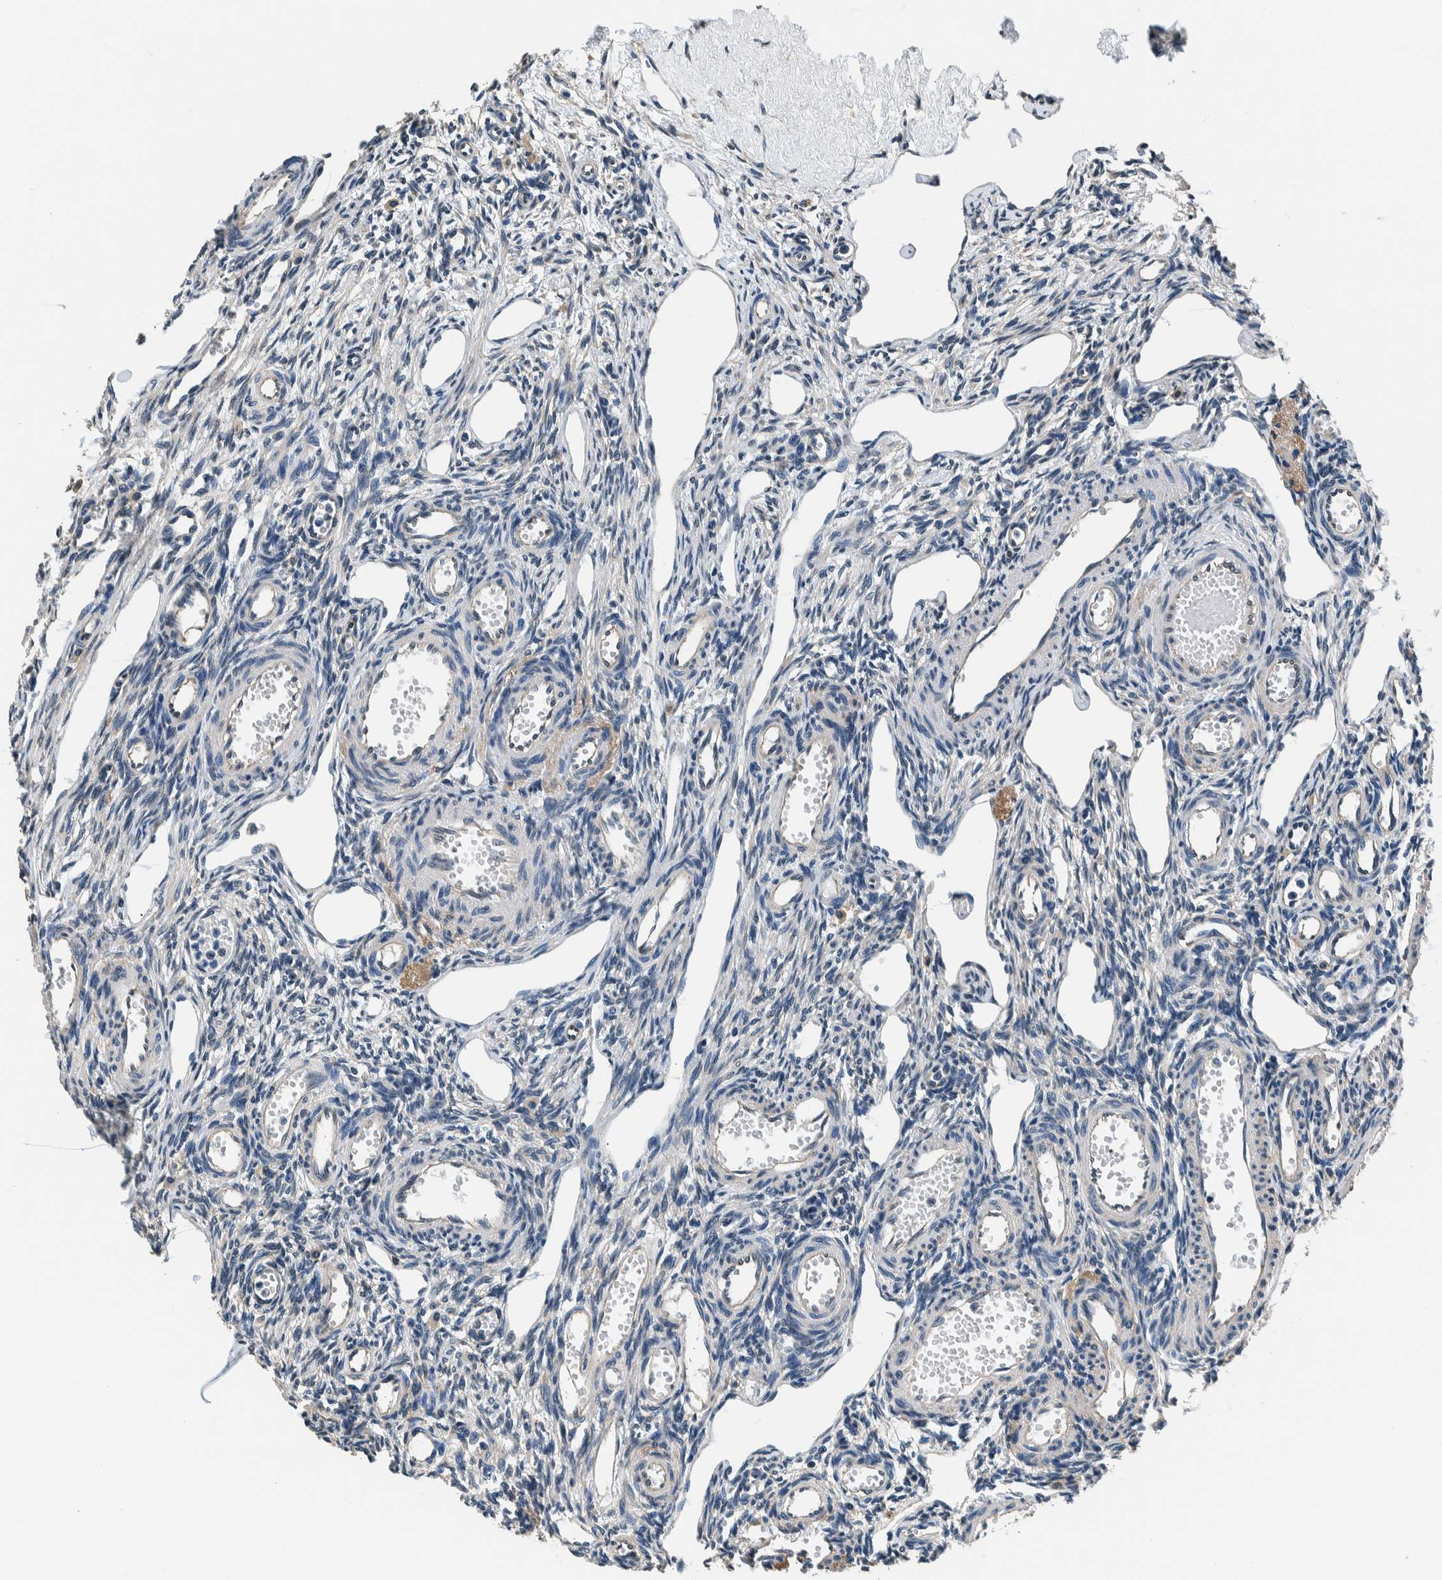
{"staining": {"intensity": "negative", "quantity": "none", "location": "none"}, "tissue": "ovary", "cell_type": "Ovarian stroma cells", "image_type": "normal", "snomed": [{"axis": "morphology", "description": "Normal tissue, NOS"}, {"axis": "topography", "description": "Ovary"}], "caption": "IHC micrograph of normal ovary: ovary stained with DAB (3,3'-diaminobenzidine) shows no significant protein staining in ovarian stroma cells. Brightfield microscopy of immunohistochemistry stained with DAB (3,3'-diaminobenzidine) (brown) and hematoxylin (blue), captured at high magnification.", "gene": "NIBAN2", "patient": {"sex": "female", "age": 33}}